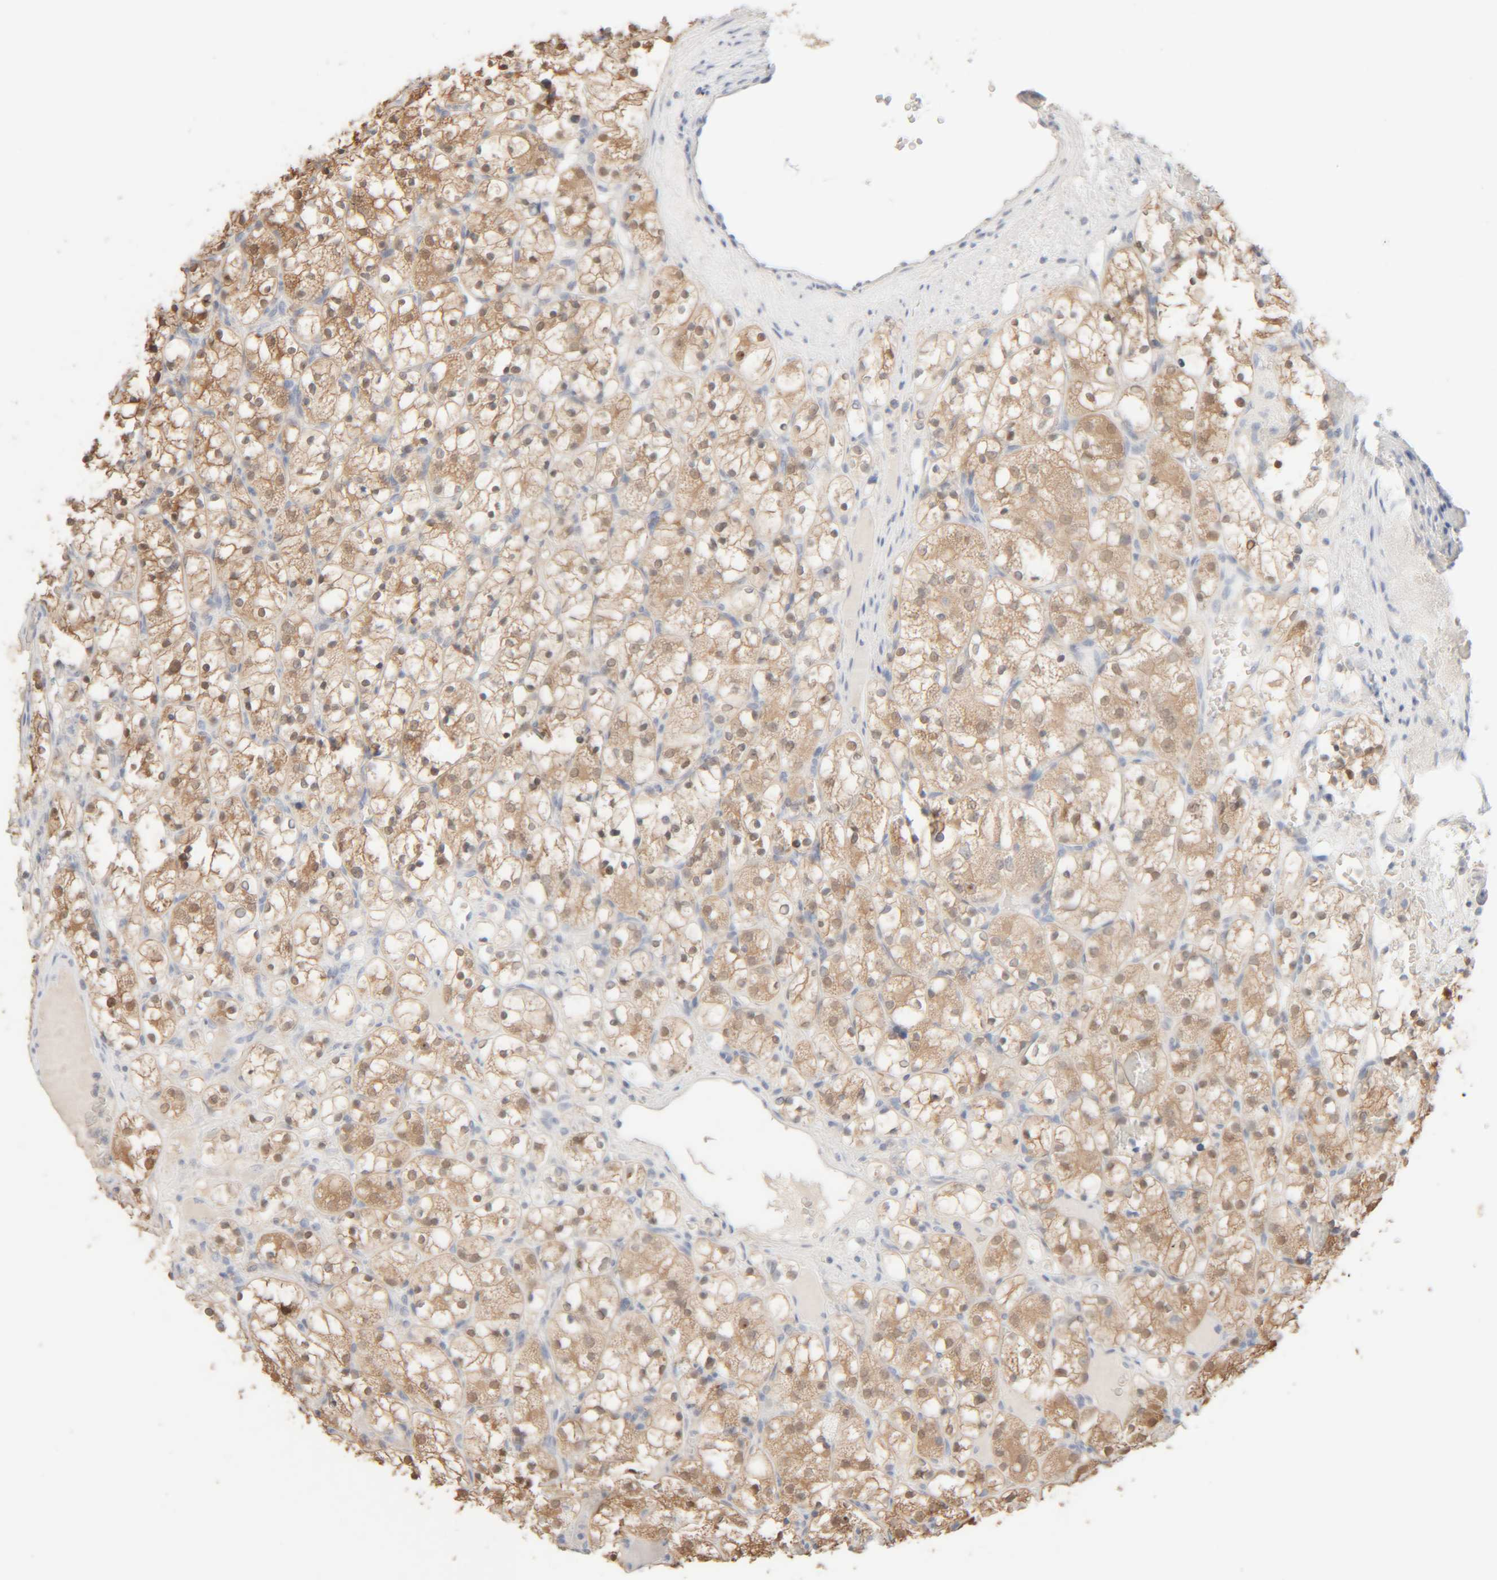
{"staining": {"intensity": "moderate", "quantity": ">75%", "location": "cytoplasmic/membranous,nuclear"}, "tissue": "renal cancer", "cell_type": "Tumor cells", "image_type": "cancer", "snomed": [{"axis": "morphology", "description": "Adenocarcinoma, NOS"}, {"axis": "topography", "description": "Kidney"}], "caption": "Approximately >75% of tumor cells in renal cancer (adenocarcinoma) demonstrate moderate cytoplasmic/membranous and nuclear protein positivity as visualized by brown immunohistochemical staining.", "gene": "RIDA", "patient": {"sex": "female", "age": 69}}